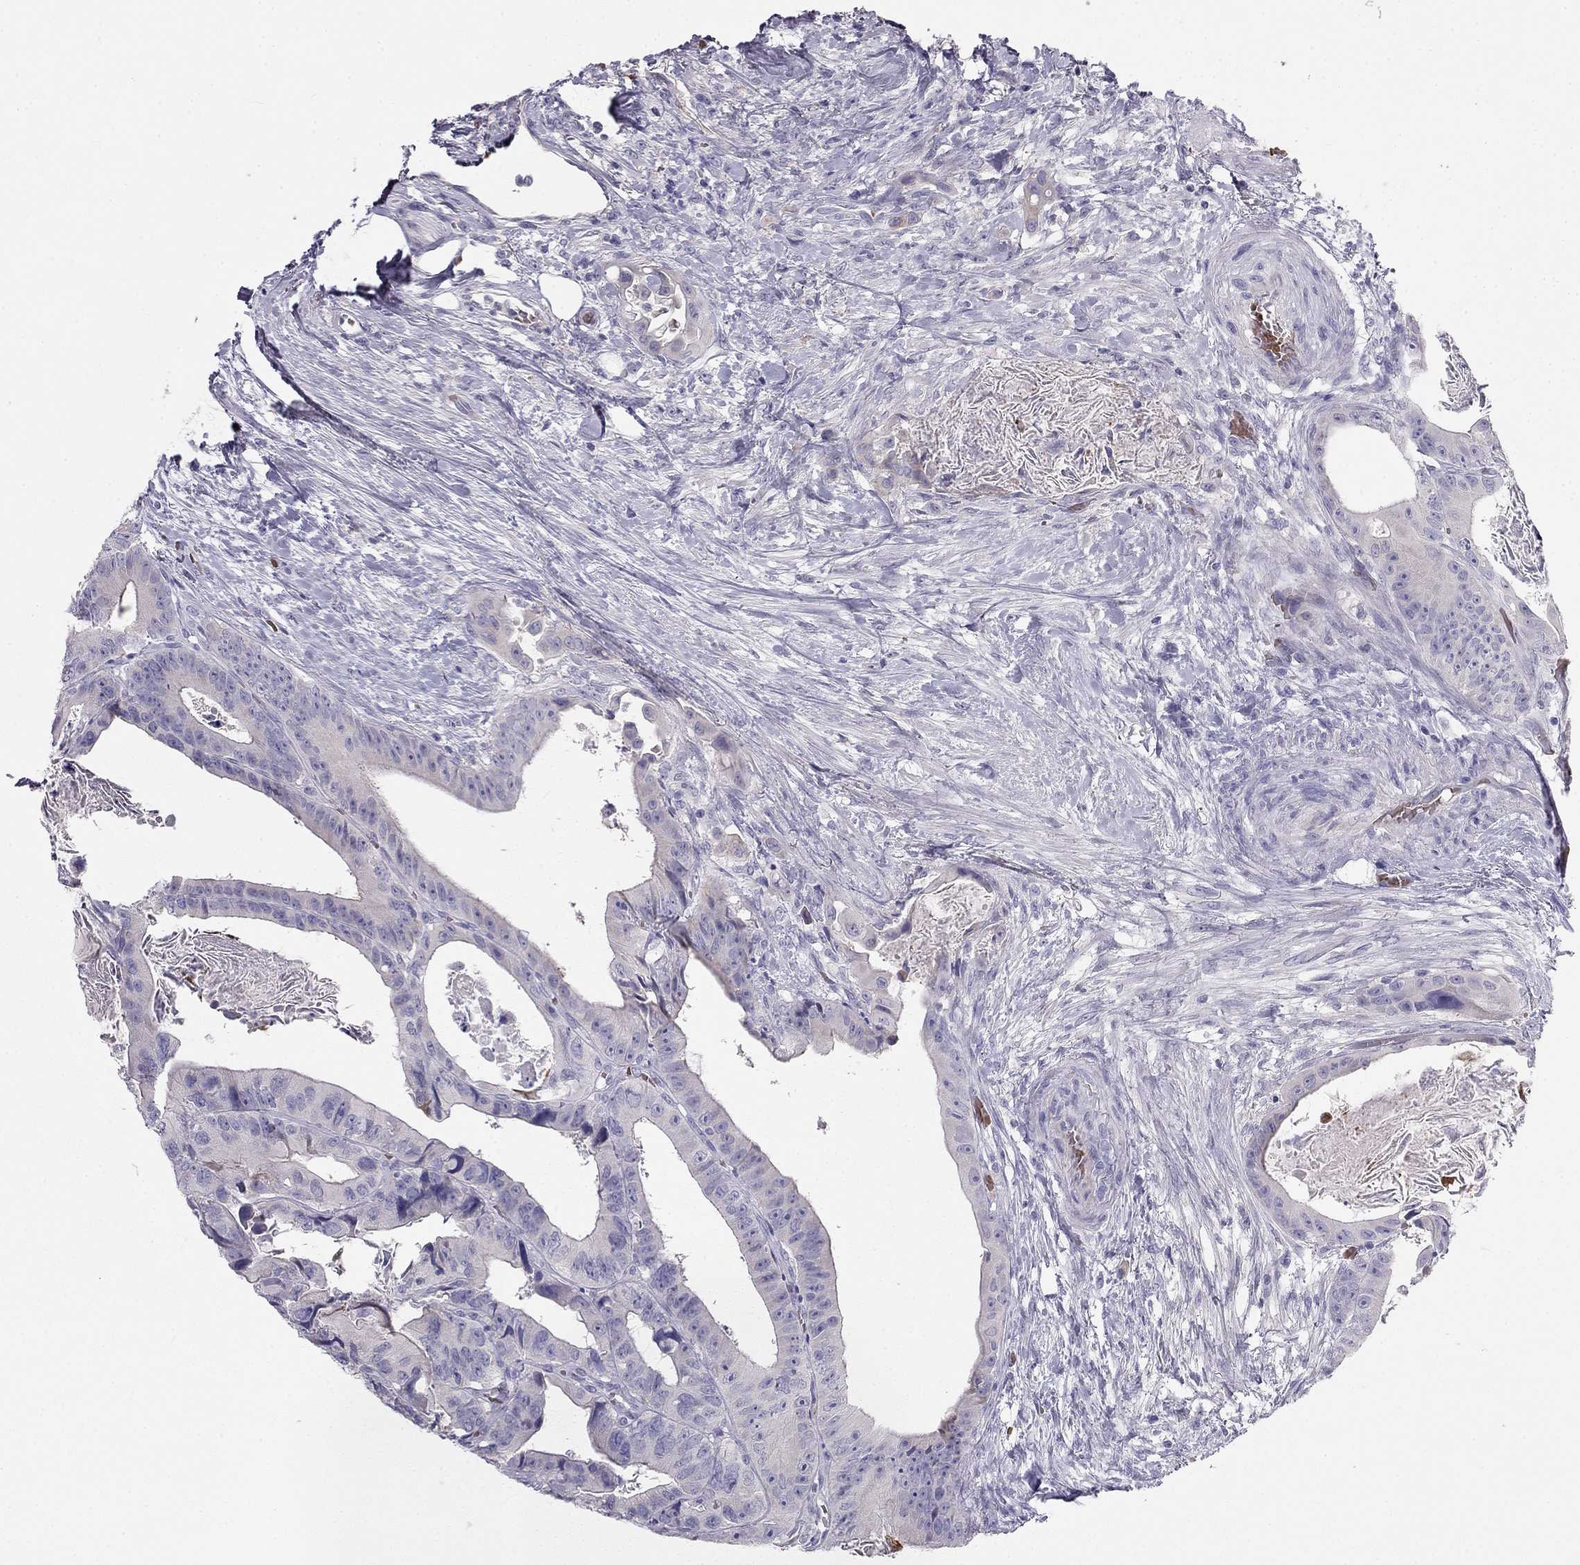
{"staining": {"intensity": "negative", "quantity": "none", "location": "none"}, "tissue": "colorectal cancer", "cell_type": "Tumor cells", "image_type": "cancer", "snomed": [{"axis": "morphology", "description": "Adenocarcinoma, NOS"}, {"axis": "topography", "description": "Rectum"}], "caption": "Colorectal cancer stained for a protein using immunohistochemistry (IHC) exhibits no positivity tumor cells.", "gene": "RHD", "patient": {"sex": "male", "age": 64}}